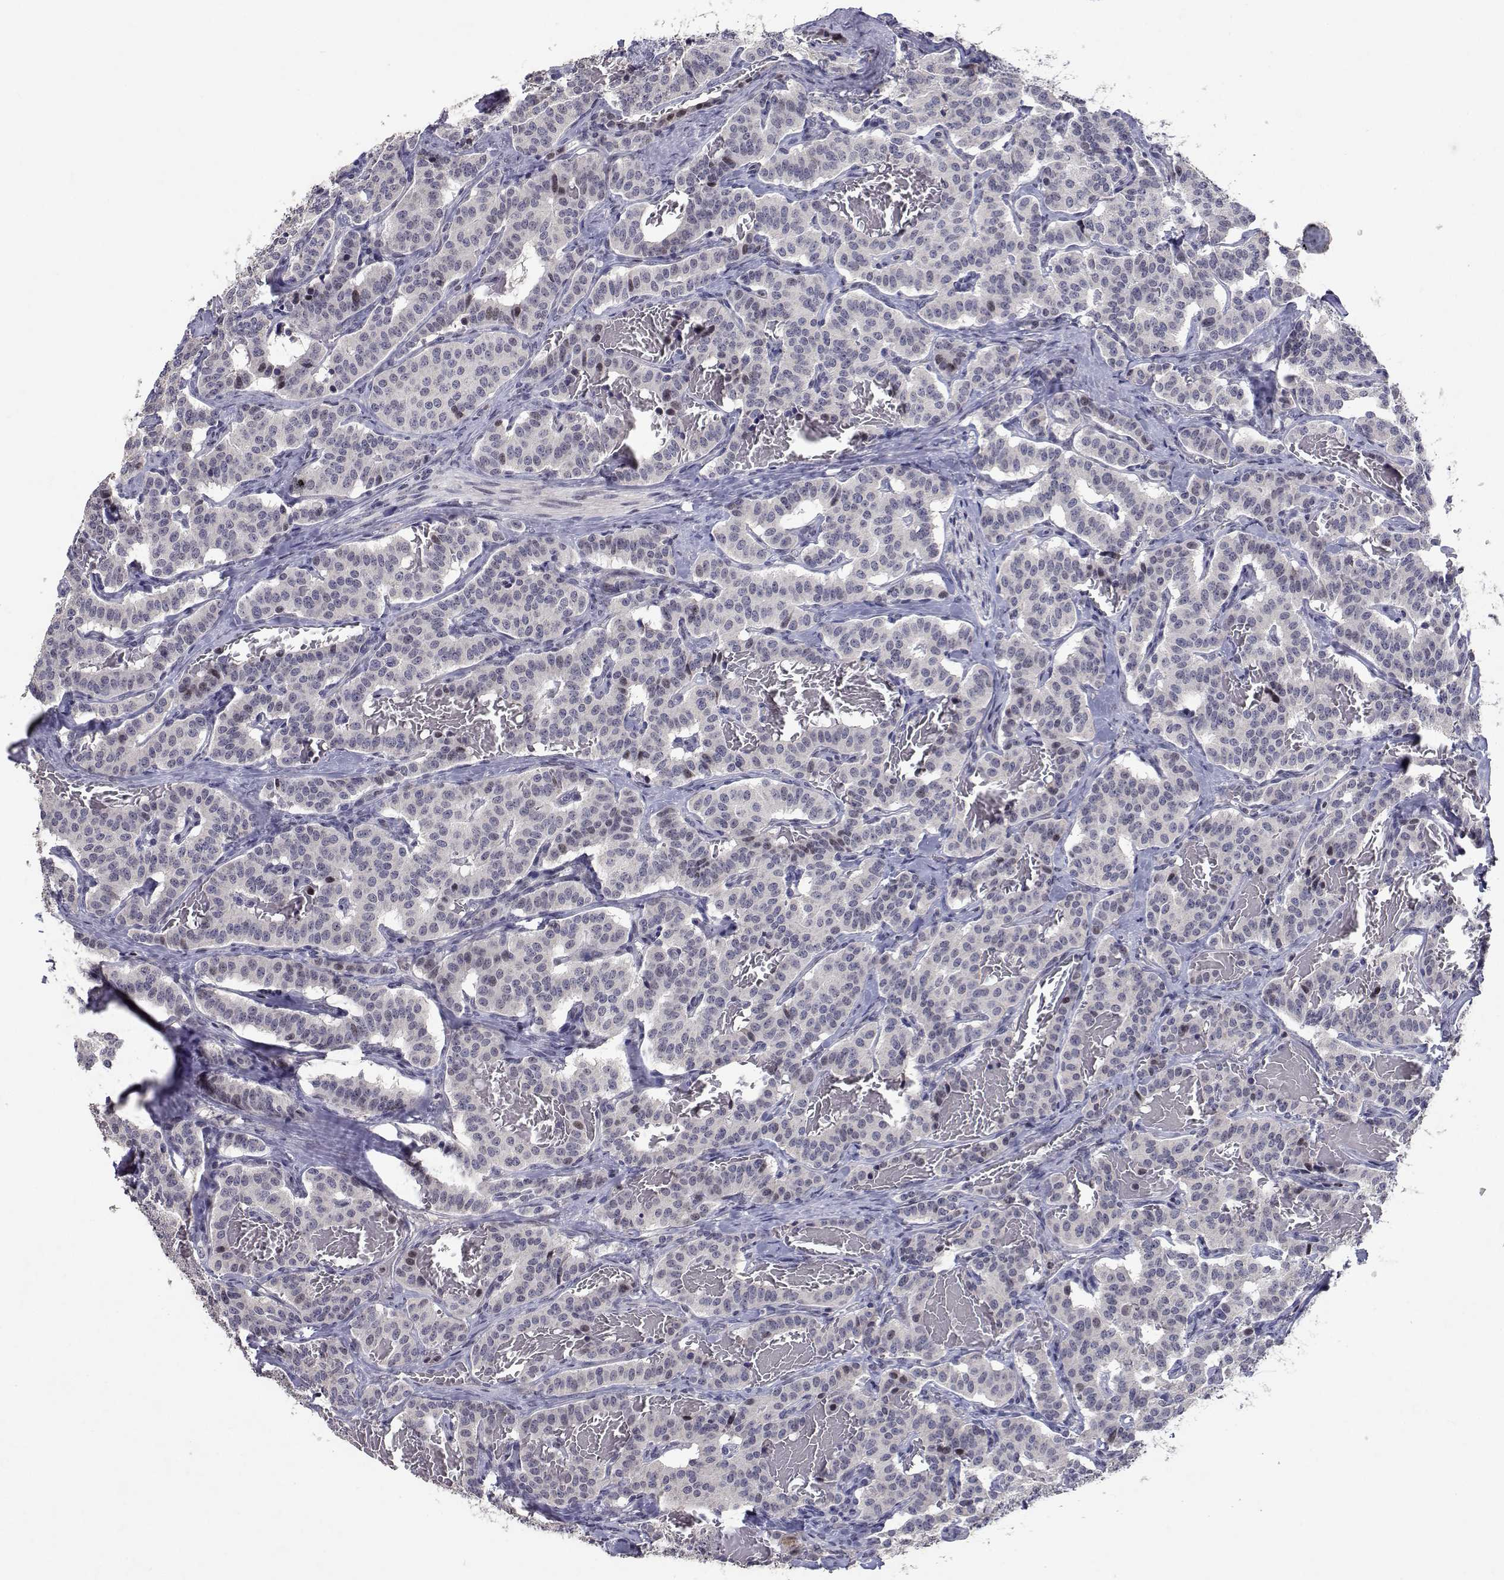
{"staining": {"intensity": "negative", "quantity": "none", "location": "none"}, "tissue": "carcinoid", "cell_type": "Tumor cells", "image_type": "cancer", "snomed": [{"axis": "morphology", "description": "Carcinoid, malignant, NOS"}, {"axis": "topography", "description": "Lung"}], "caption": "Immunohistochemistry (IHC) of malignant carcinoid exhibits no staining in tumor cells.", "gene": "RBPJL", "patient": {"sex": "female", "age": 46}}